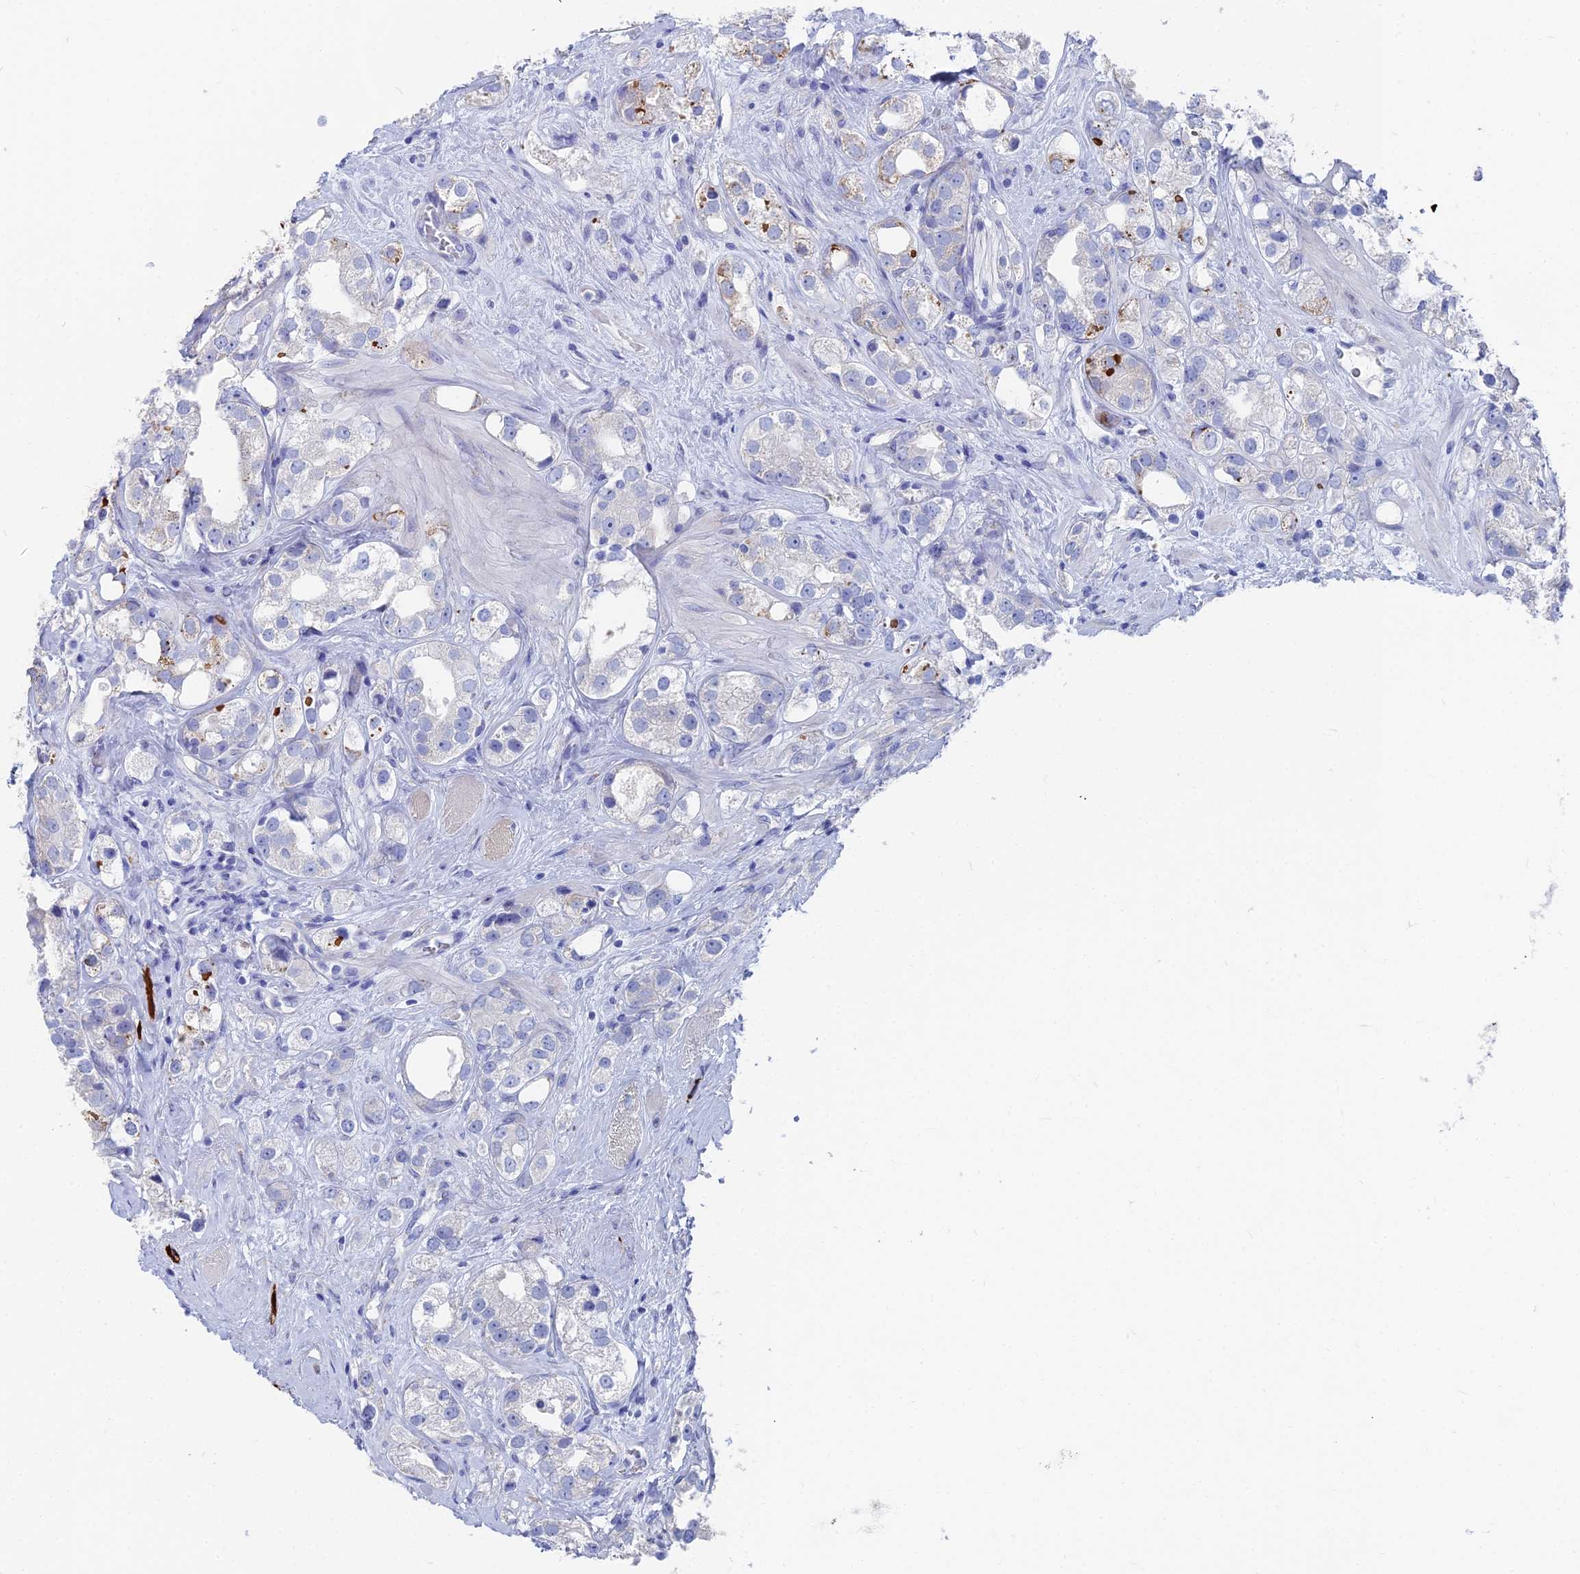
{"staining": {"intensity": "moderate", "quantity": "<25%", "location": "cytoplasmic/membranous"}, "tissue": "prostate cancer", "cell_type": "Tumor cells", "image_type": "cancer", "snomed": [{"axis": "morphology", "description": "Adenocarcinoma, NOS"}, {"axis": "topography", "description": "Prostate"}], "caption": "Prostate cancer (adenocarcinoma) was stained to show a protein in brown. There is low levels of moderate cytoplasmic/membranous staining in approximately <25% of tumor cells.", "gene": "TNNT3", "patient": {"sex": "male", "age": 79}}